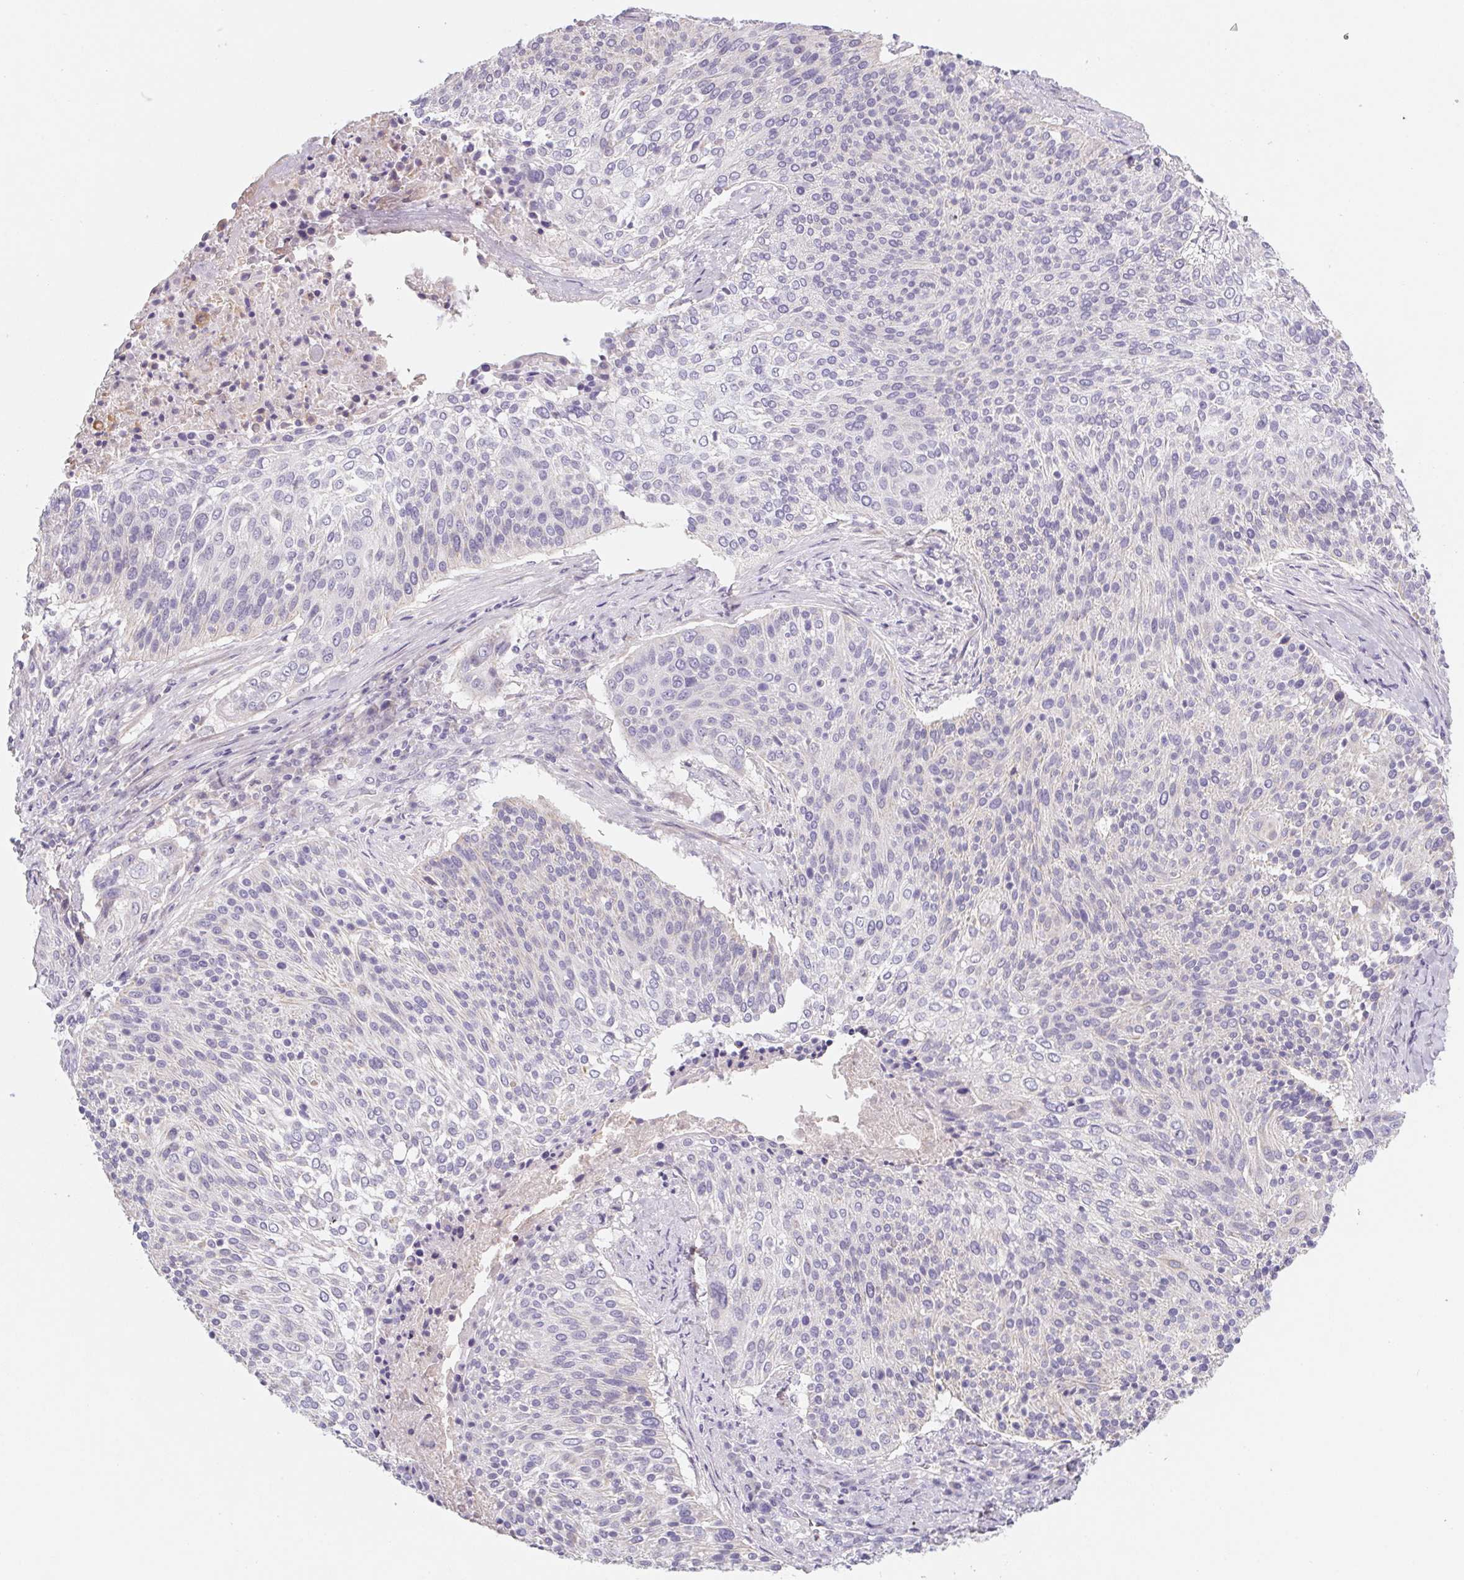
{"staining": {"intensity": "negative", "quantity": "none", "location": "none"}, "tissue": "cervical cancer", "cell_type": "Tumor cells", "image_type": "cancer", "snomed": [{"axis": "morphology", "description": "Squamous cell carcinoma, NOS"}, {"axis": "topography", "description": "Cervix"}], "caption": "This histopathology image is of cervical cancer stained with immunohistochemistry (IHC) to label a protein in brown with the nuclei are counter-stained blue. There is no positivity in tumor cells.", "gene": "LPA", "patient": {"sex": "female", "age": 31}}